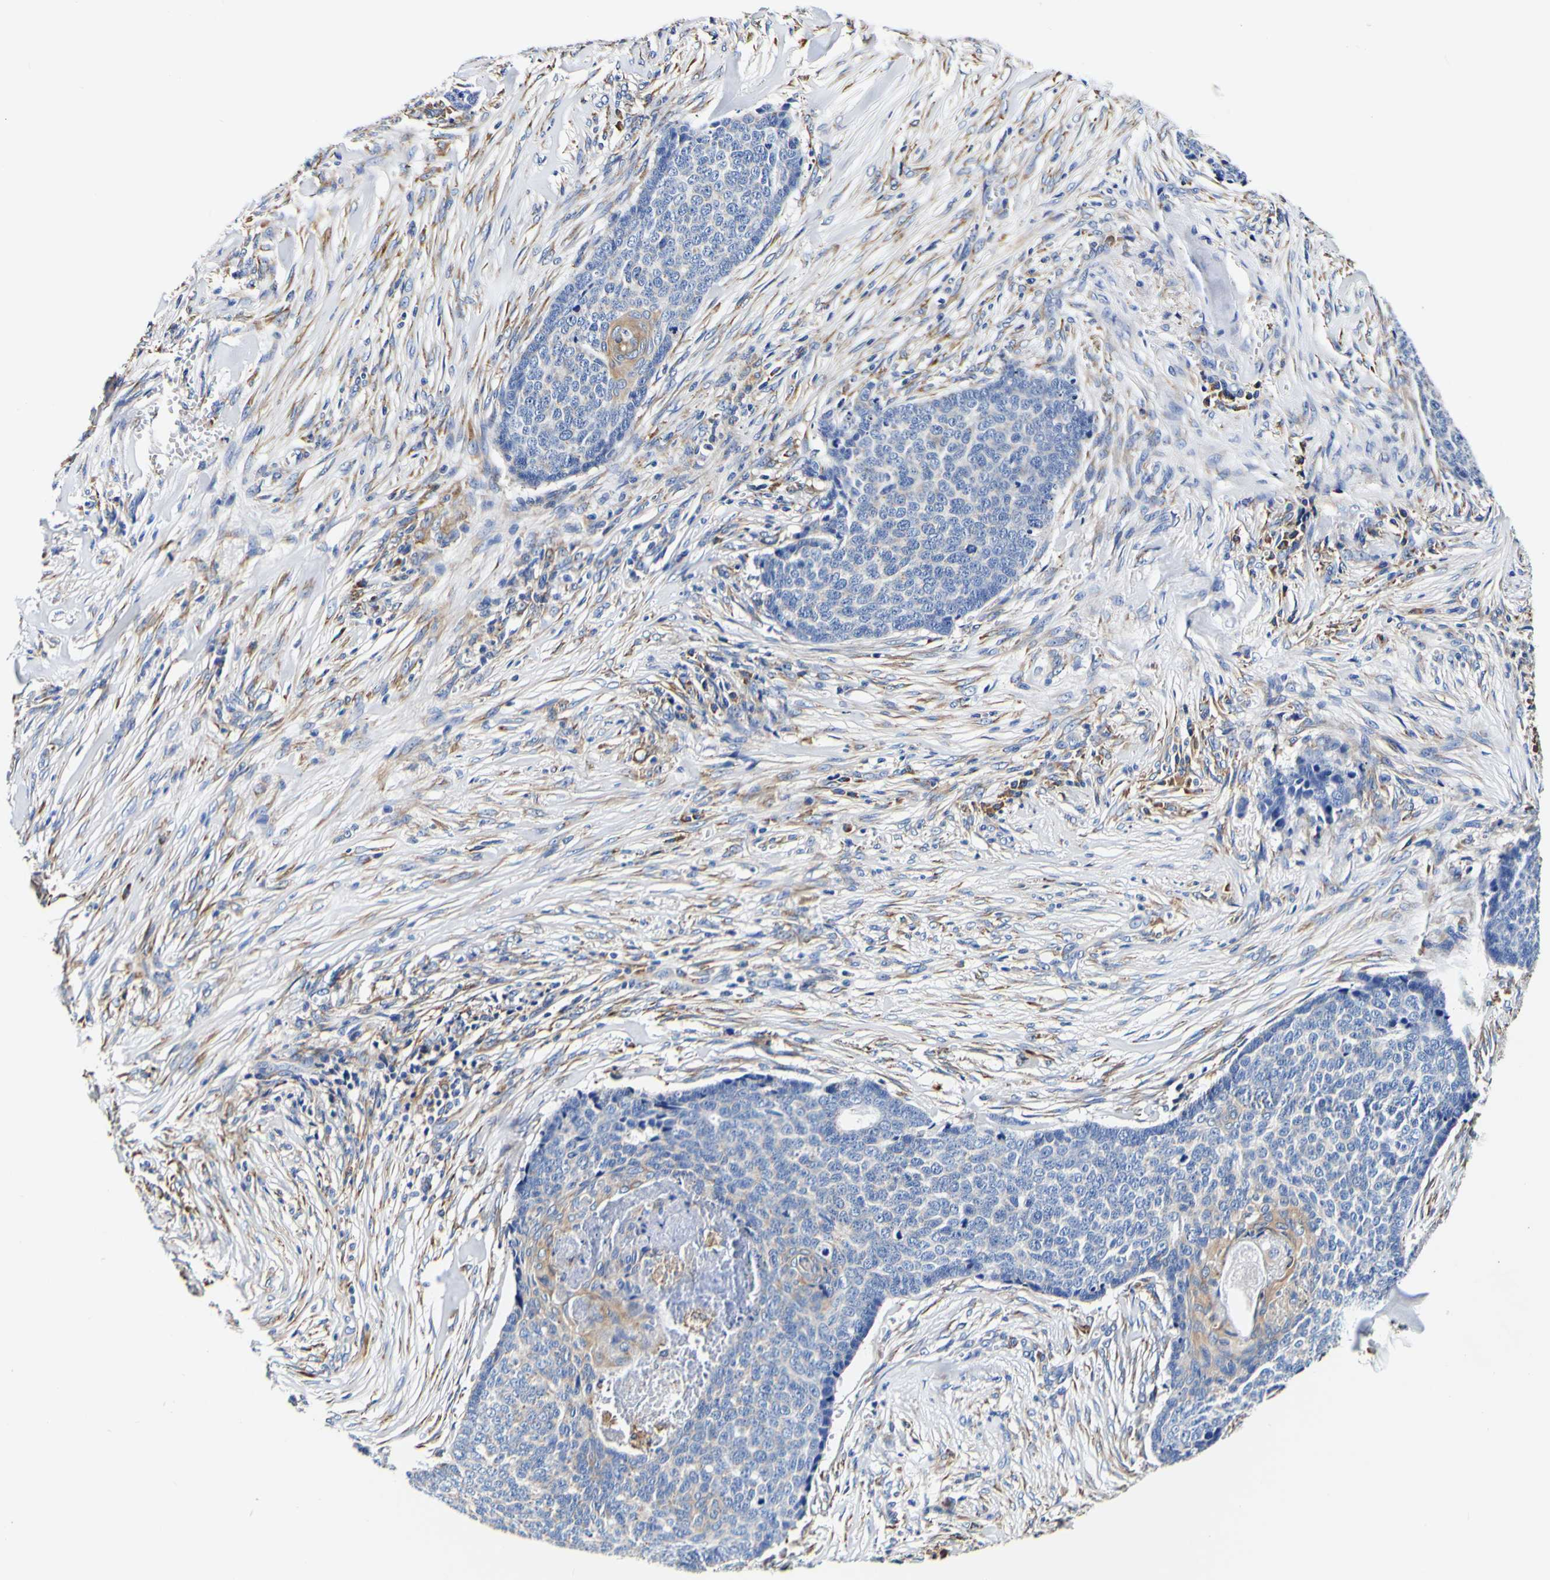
{"staining": {"intensity": "weak", "quantity": "<25%", "location": "cytoplasmic/membranous"}, "tissue": "skin cancer", "cell_type": "Tumor cells", "image_type": "cancer", "snomed": [{"axis": "morphology", "description": "Basal cell carcinoma"}, {"axis": "topography", "description": "Skin"}], "caption": "This is a image of immunohistochemistry staining of basal cell carcinoma (skin), which shows no positivity in tumor cells. (Immunohistochemistry (ihc), brightfield microscopy, high magnification).", "gene": "P4HB", "patient": {"sex": "male", "age": 84}}